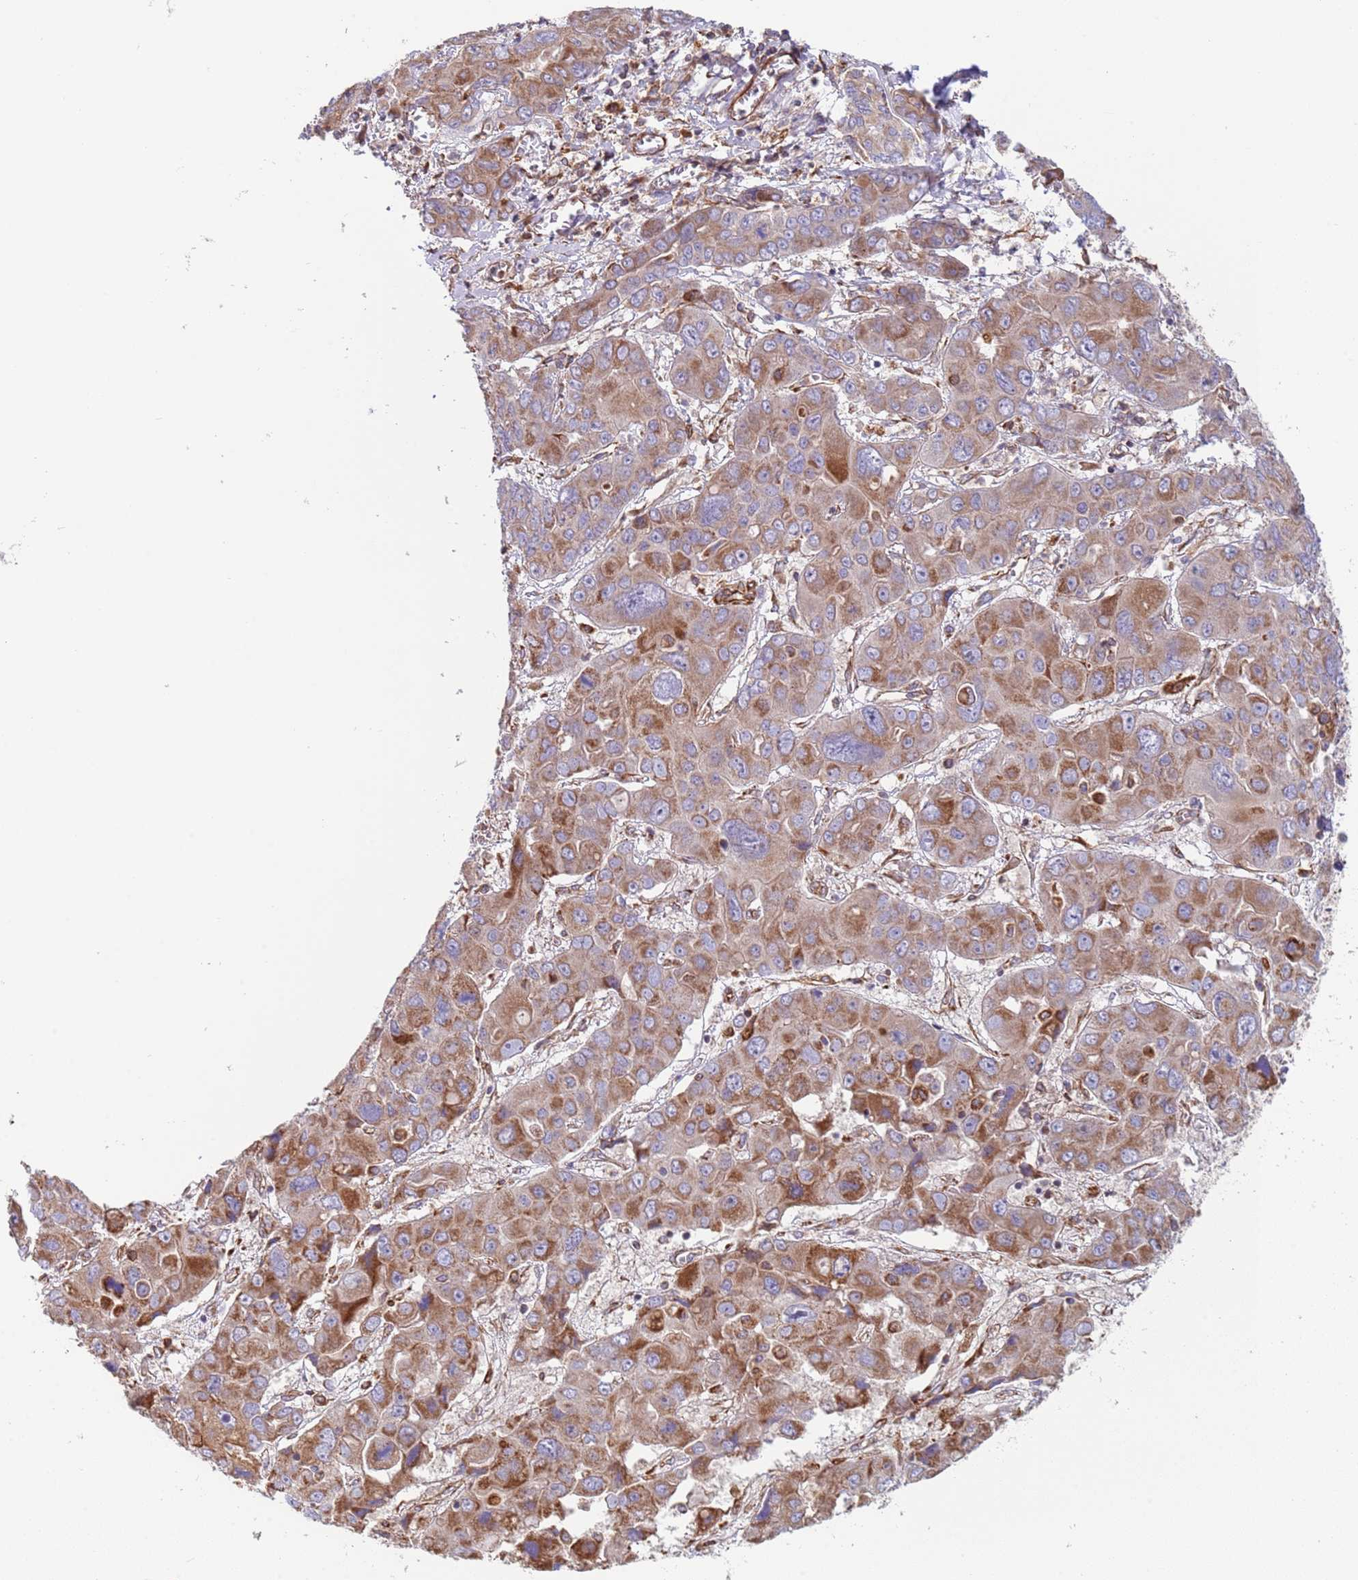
{"staining": {"intensity": "moderate", "quantity": ">75%", "location": "cytoplasmic/membranous"}, "tissue": "liver cancer", "cell_type": "Tumor cells", "image_type": "cancer", "snomed": [{"axis": "morphology", "description": "Cholangiocarcinoma"}, {"axis": "topography", "description": "Liver"}], "caption": "Immunohistochemical staining of human cholangiocarcinoma (liver) exhibits medium levels of moderate cytoplasmic/membranous protein staining in approximately >75% of tumor cells.", "gene": "NUDT12", "patient": {"sex": "male", "age": 67}}